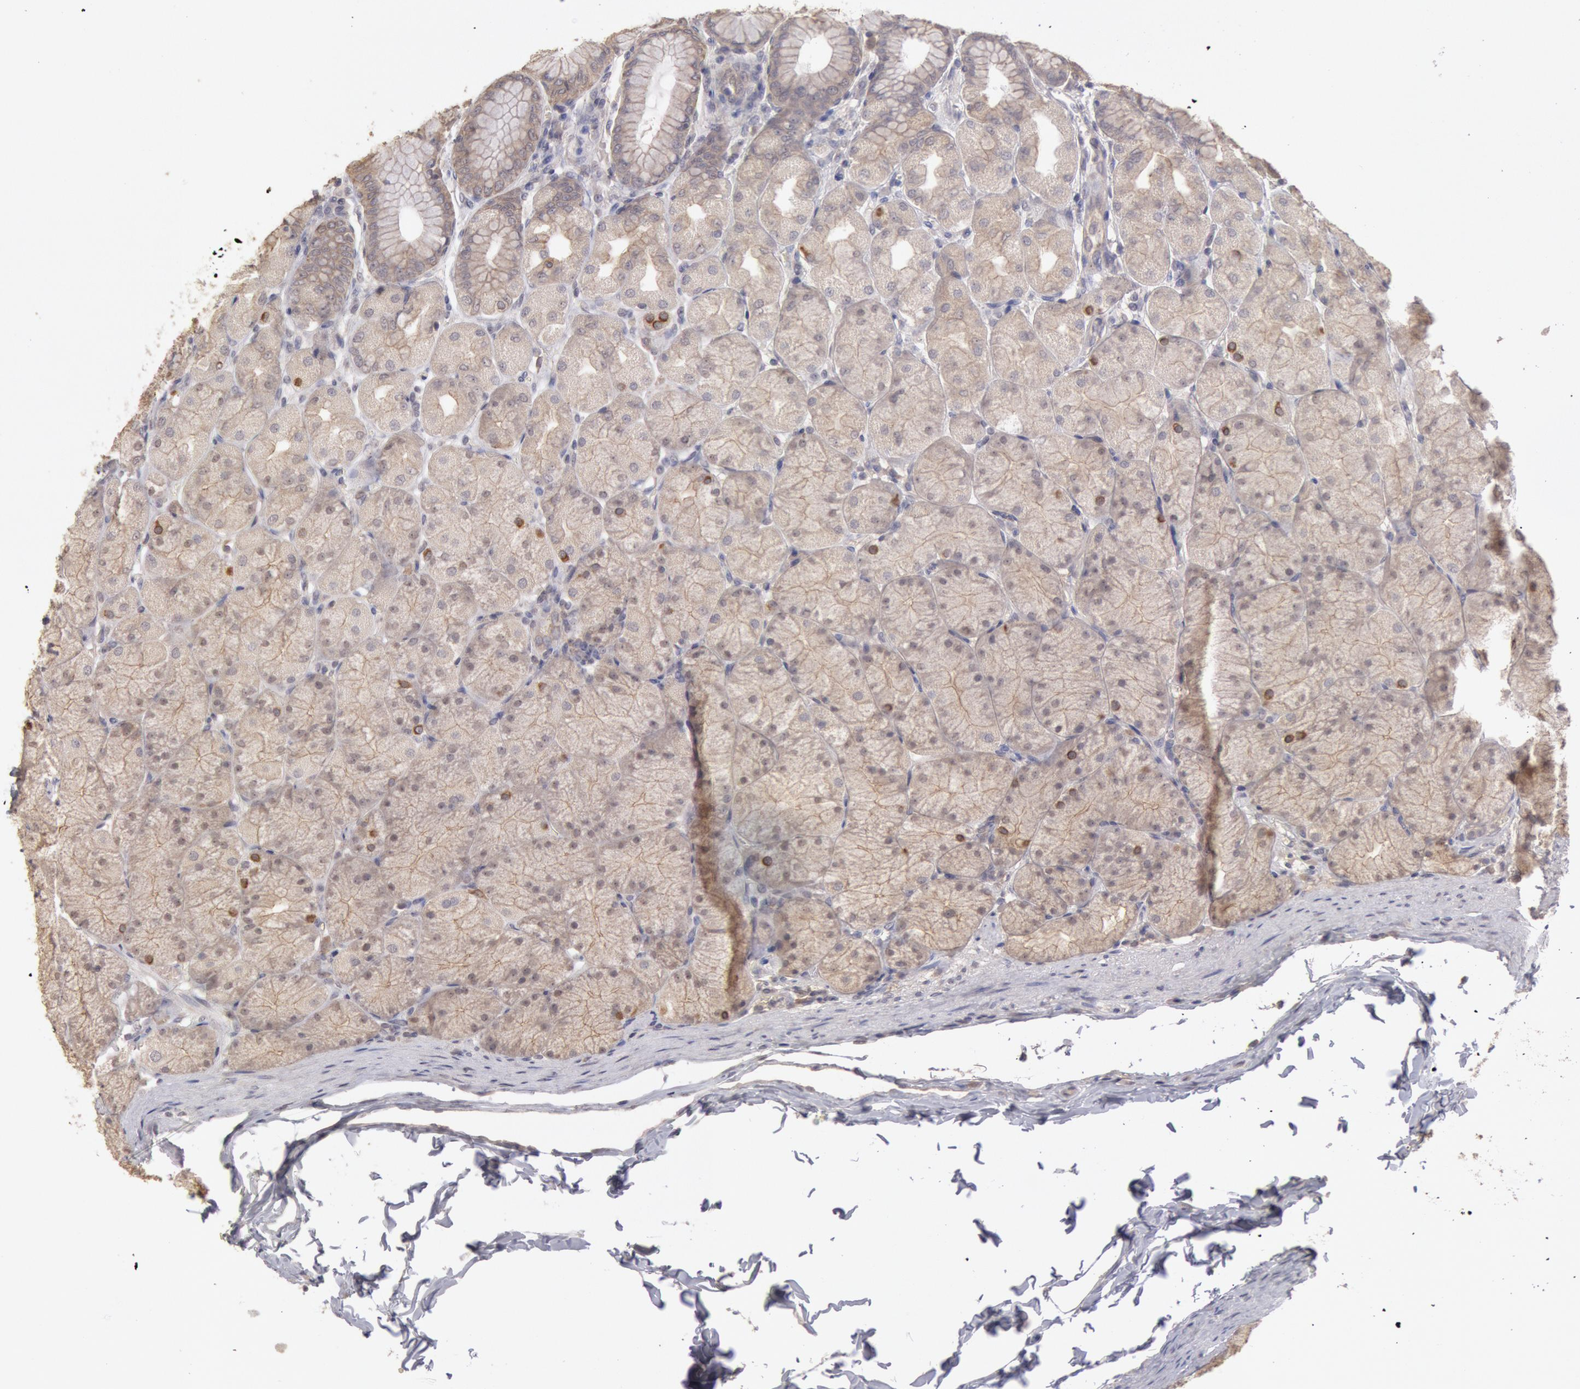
{"staining": {"intensity": "weak", "quantity": ">75%", "location": "cytoplasmic/membranous"}, "tissue": "stomach", "cell_type": "Glandular cells", "image_type": "normal", "snomed": [{"axis": "morphology", "description": "Normal tissue, NOS"}, {"axis": "topography", "description": "Stomach, upper"}], "caption": "This is an image of IHC staining of normal stomach, which shows weak positivity in the cytoplasmic/membranous of glandular cells.", "gene": "ZFP36L1", "patient": {"sex": "female", "age": 56}}